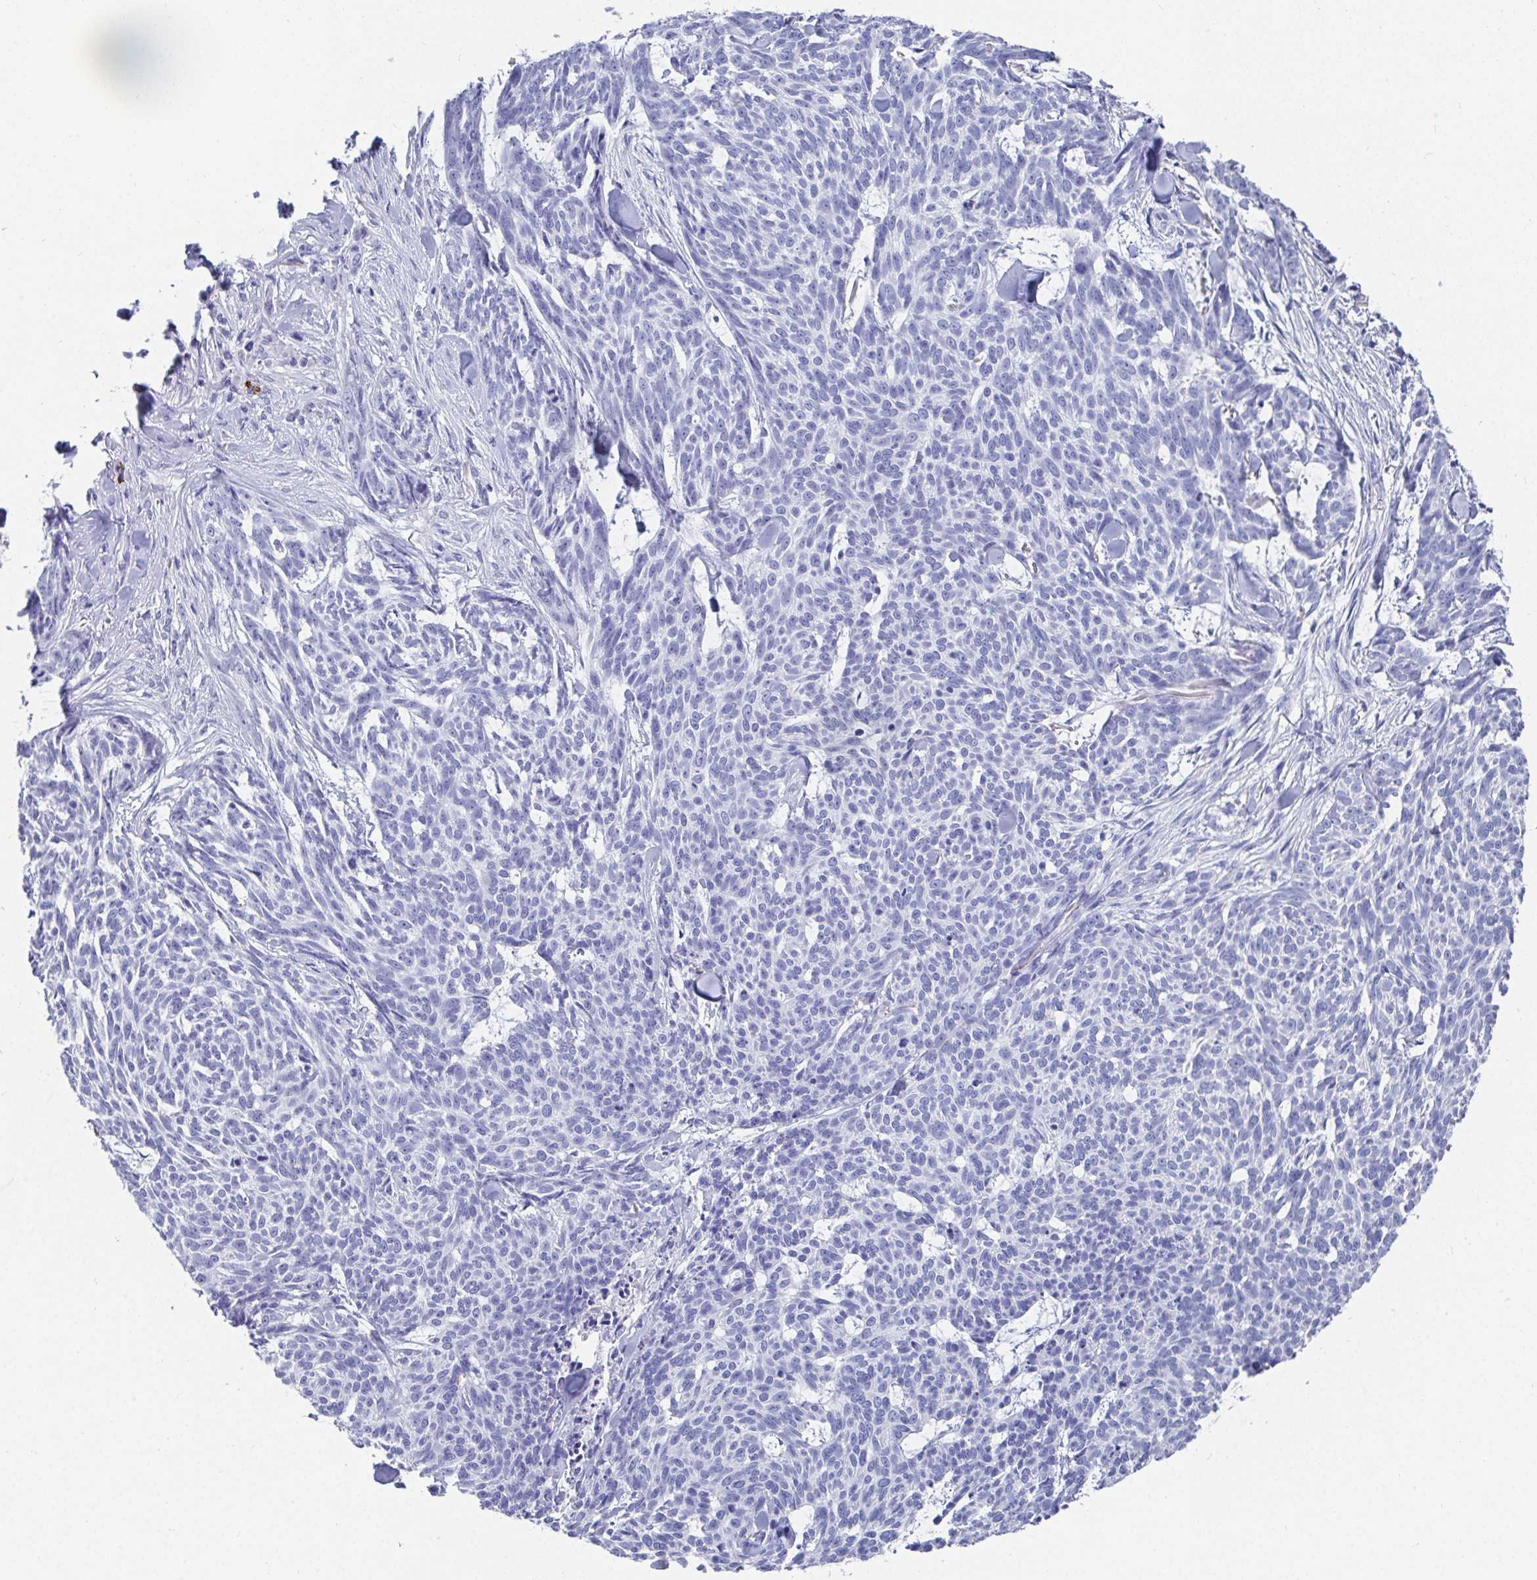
{"staining": {"intensity": "negative", "quantity": "none", "location": "none"}, "tissue": "skin cancer", "cell_type": "Tumor cells", "image_type": "cancer", "snomed": [{"axis": "morphology", "description": "Basal cell carcinoma"}, {"axis": "topography", "description": "Skin"}], "caption": "High power microscopy photomicrograph of an immunohistochemistry (IHC) photomicrograph of basal cell carcinoma (skin), revealing no significant positivity in tumor cells. (DAB immunohistochemistry with hematoxylin counter stain).", "gene": "GRIA1", "patient": {"sex": "female", "age": 93}}